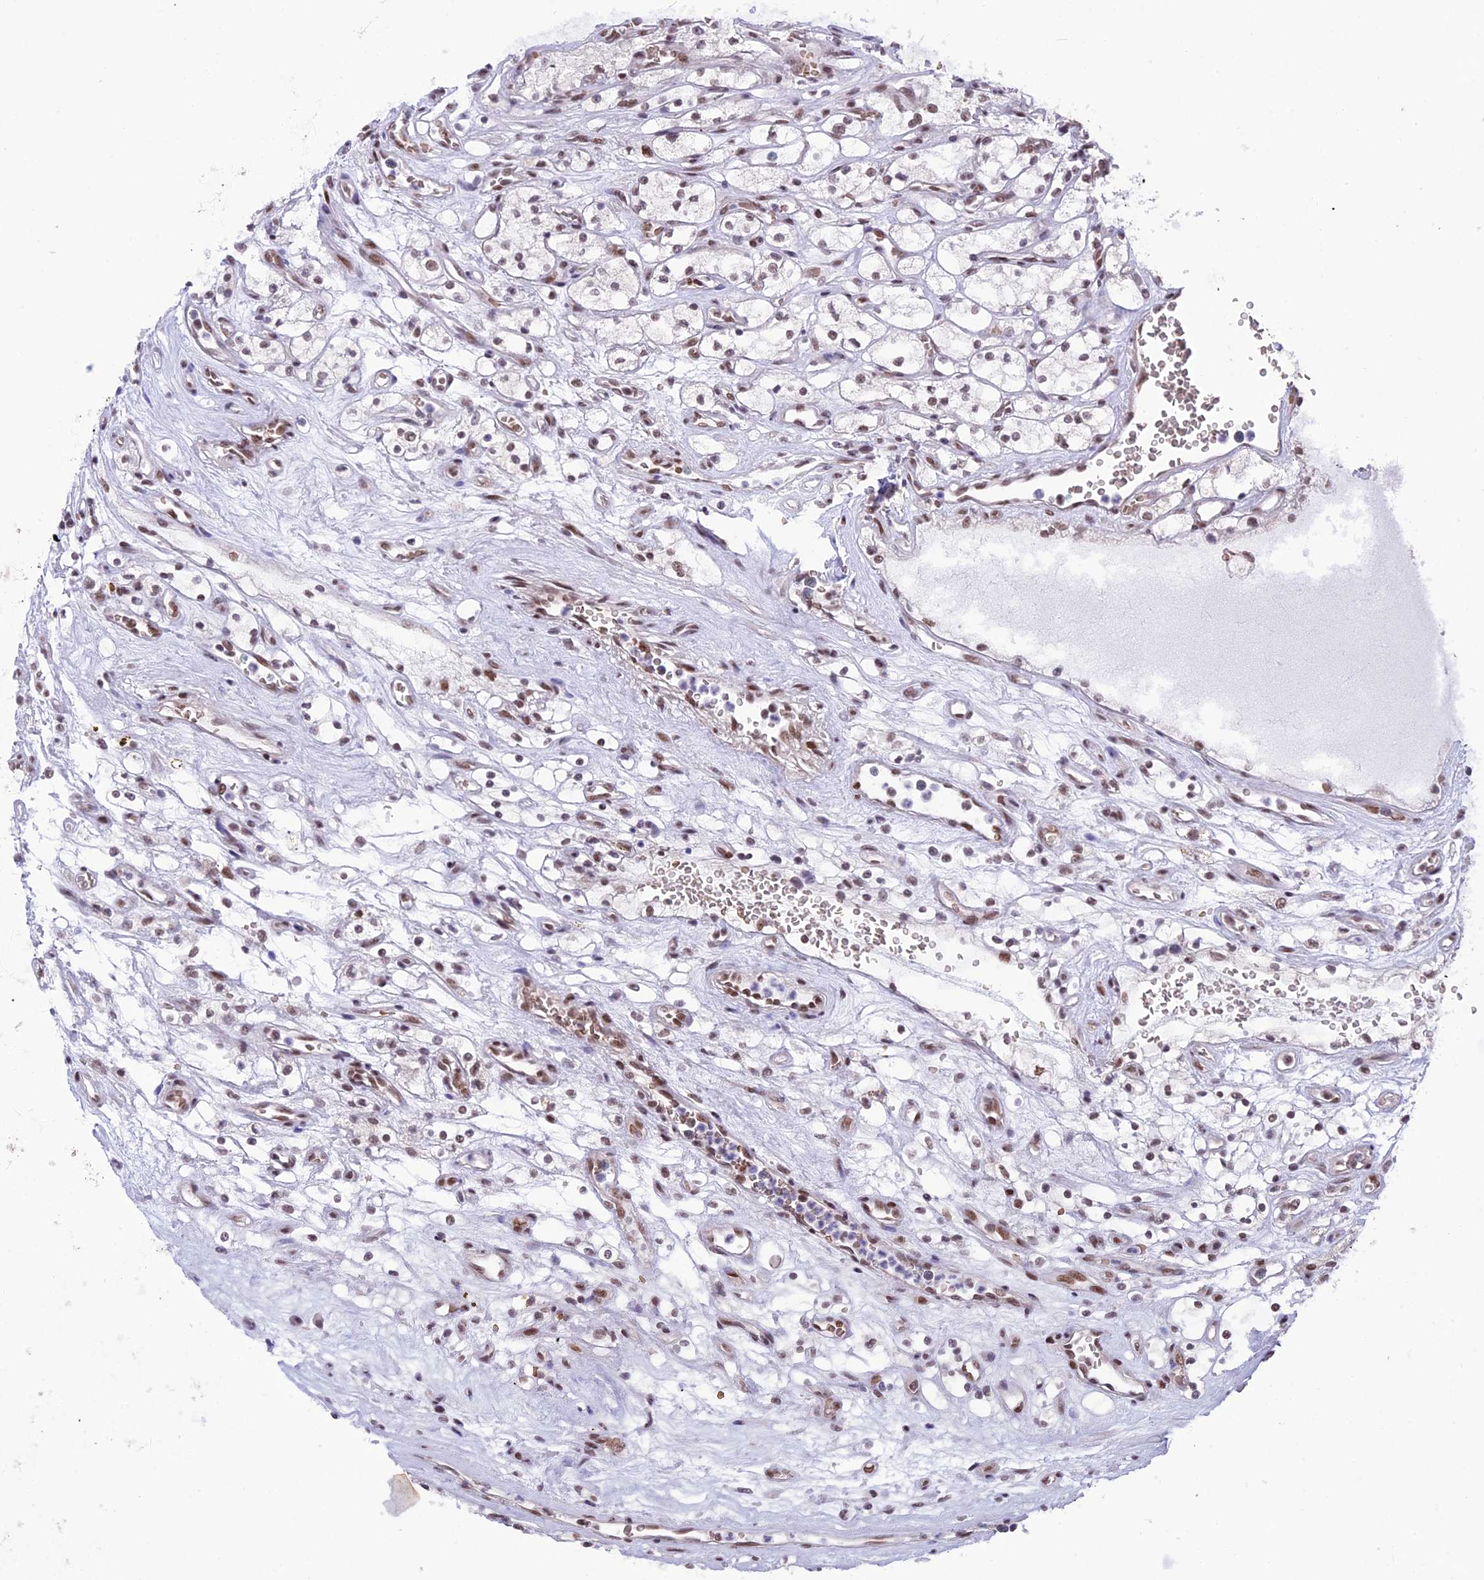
{"staining": {"intensity": "weak", "quantity": ">75%", "location": "nuclear"}, "tissue": "renal cancer", "cell_type": "Tumor cells", "image_type": "cancer", "snomed": [{"axis": "morphology", "description": "Adenocarcinoma, NOS"}, {"axis": "topography", "description": "Kidney"}], "caption": "IHC staining of adenocarcinoma (renal), which demonstrates low levels of weak nuclear expression in approximately >75% of tumor cells indicating weak nuclear protein staining. The staining was performed using DAB (3,3'-diaminobenzidine) (brown) for protein detection and nuclei were counterstained in hematoxylin (blue).", "gene": "MPHOSPH8", "patient": {"sex": "female", "age": 69}}